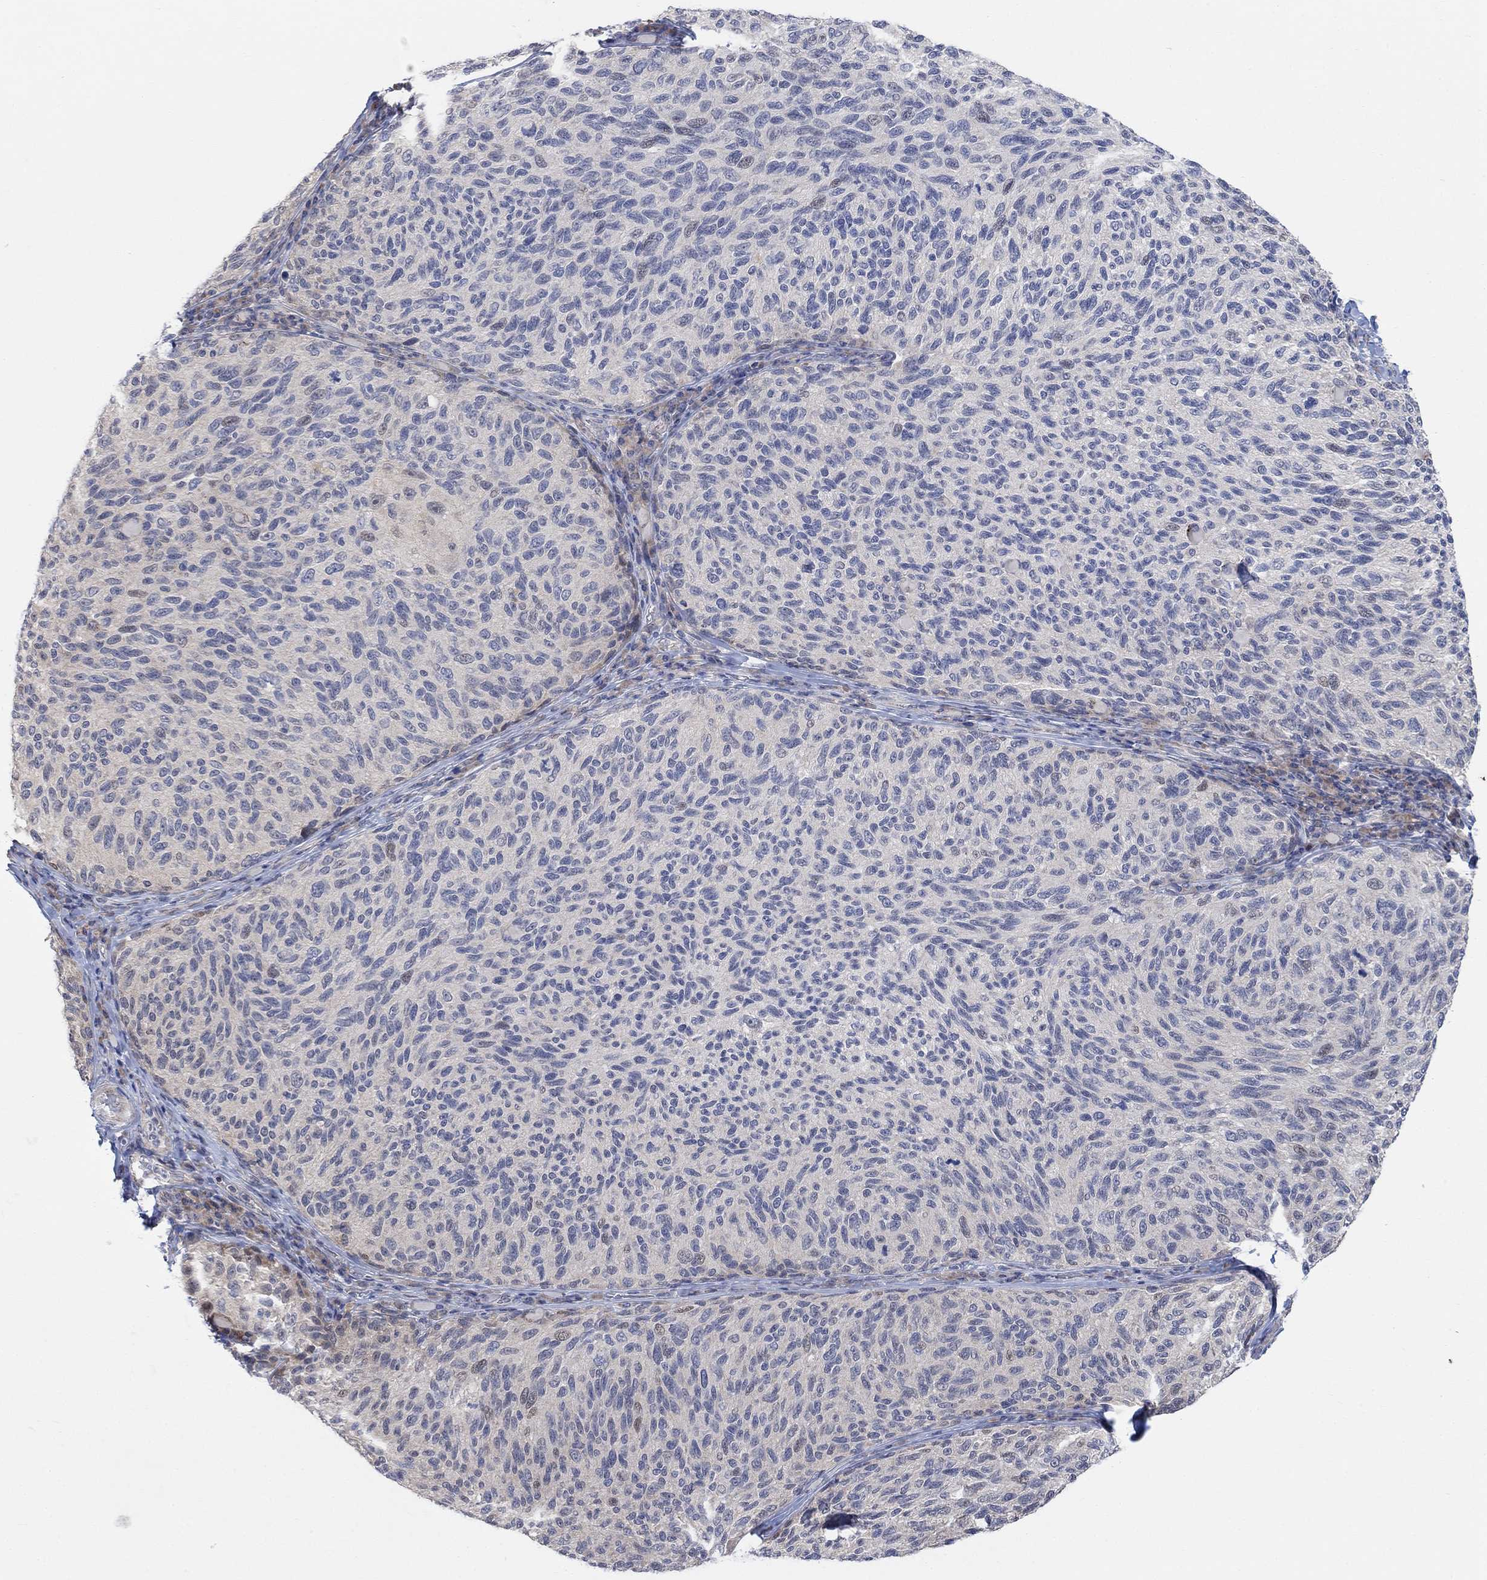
{"staining": {"intensity": "negative", "quantity": "none", "location": "none"}, "tissue": "melanoma", "cell_type": "Tumor cells", "image_type": "cancer", "snomed": [{"axis": "morphology", "description": "Malignant melanoma, NOS"}, {"axis": "topography", "description": "Skin"}], "caption": "High power microscopy micrograph of an immunohistochemistry (IHC) histopathology image of malignant melanoma, revealing no significant expression in tumor cells.", "gene": "CNTF", "patient": {"sex": "female", "age": 73}}